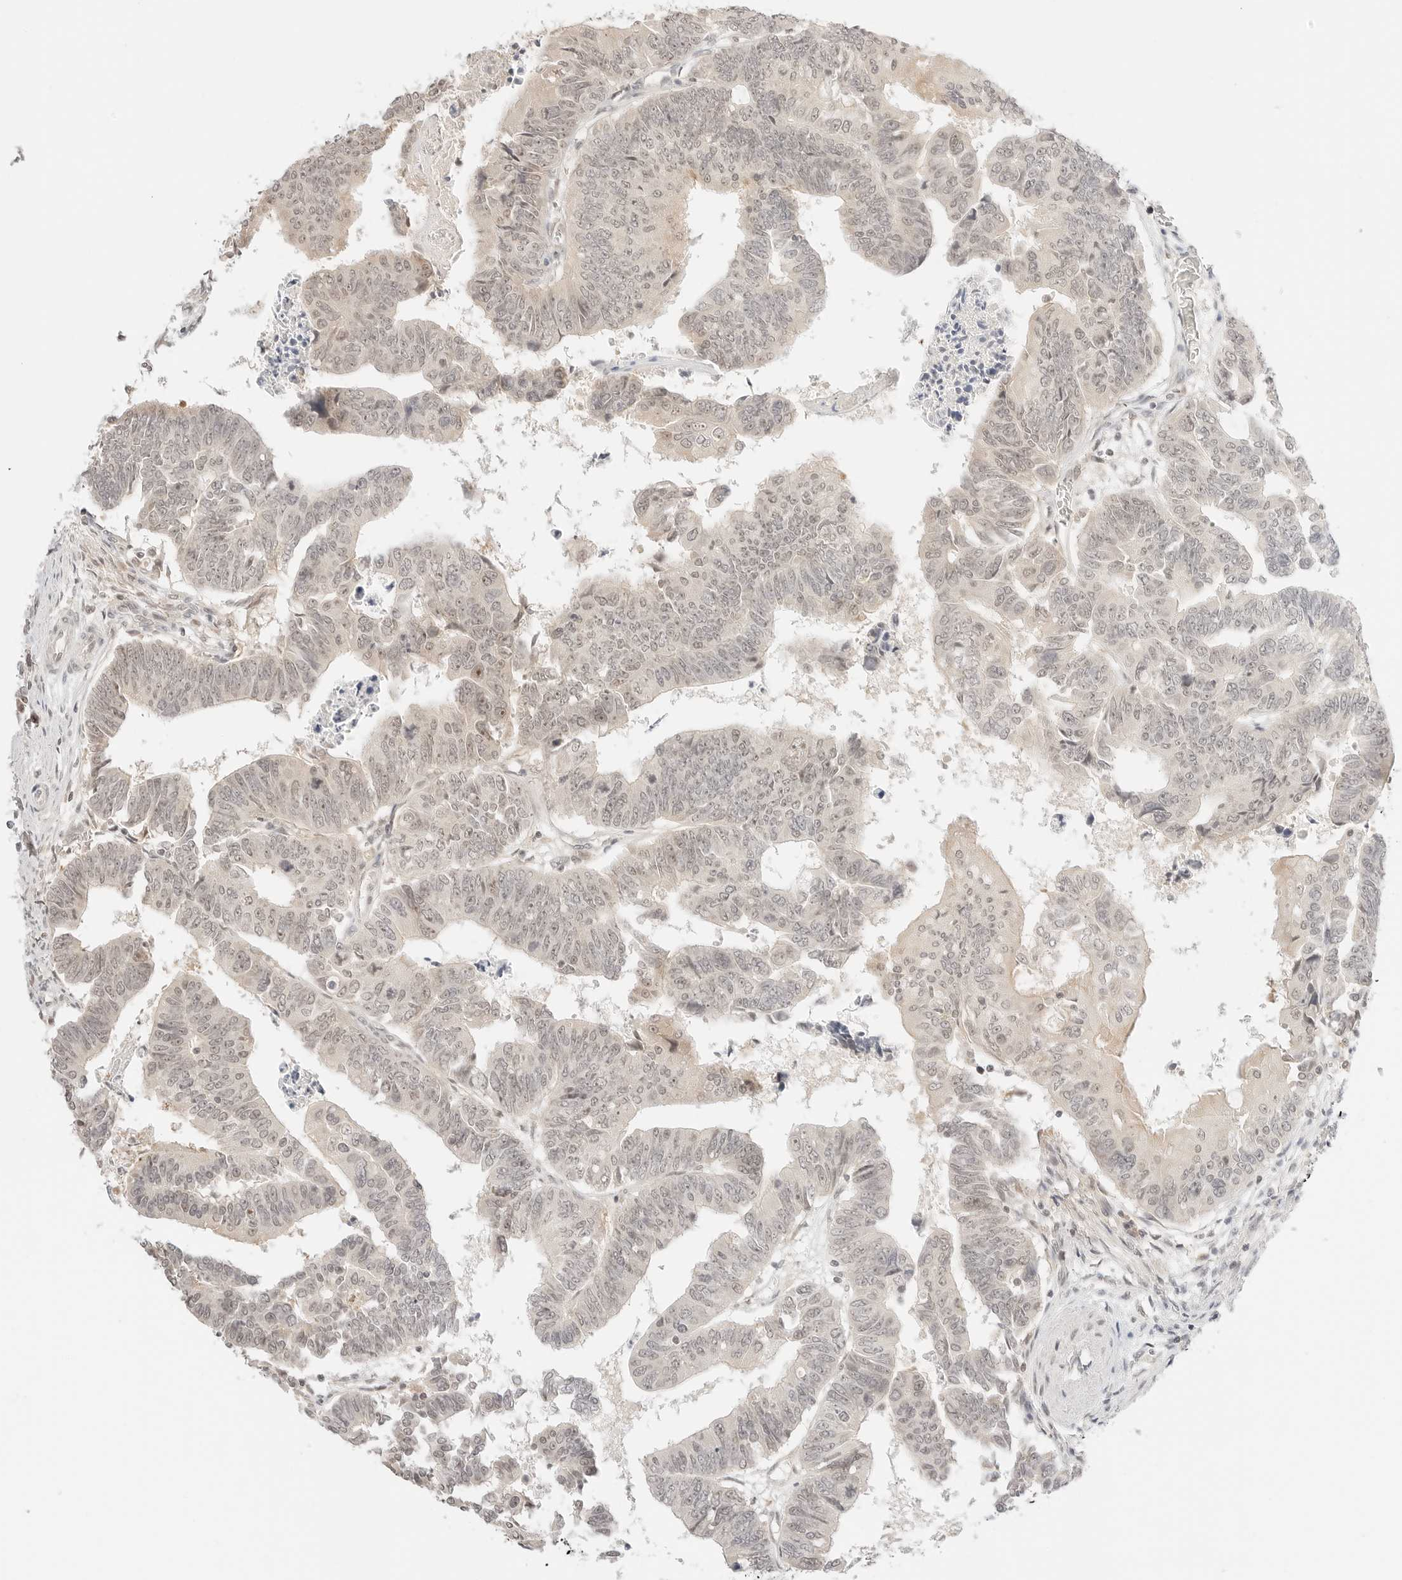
{"staining": {"intensity": "weak", "quantity": "25%-75%", "location": "nuclear"}, "tissue": "colorectal cancer", "cell_type": "Tumor cells", "image_type": "cancer", "snomed": [{"axis": "morphology", "description": "Adenocarcinoma, NOS"}, {"axis": "topography", "description": "Rectum"}], "caption": "Colorectal adenocarcinoma stained for a protein exhibits weak nuclear positivity in tumor cells. (IHC, brightfield microscopy, high magnification).", "gene": "RPS6KL1", "patient": {"sex": "female", "age": 65}}